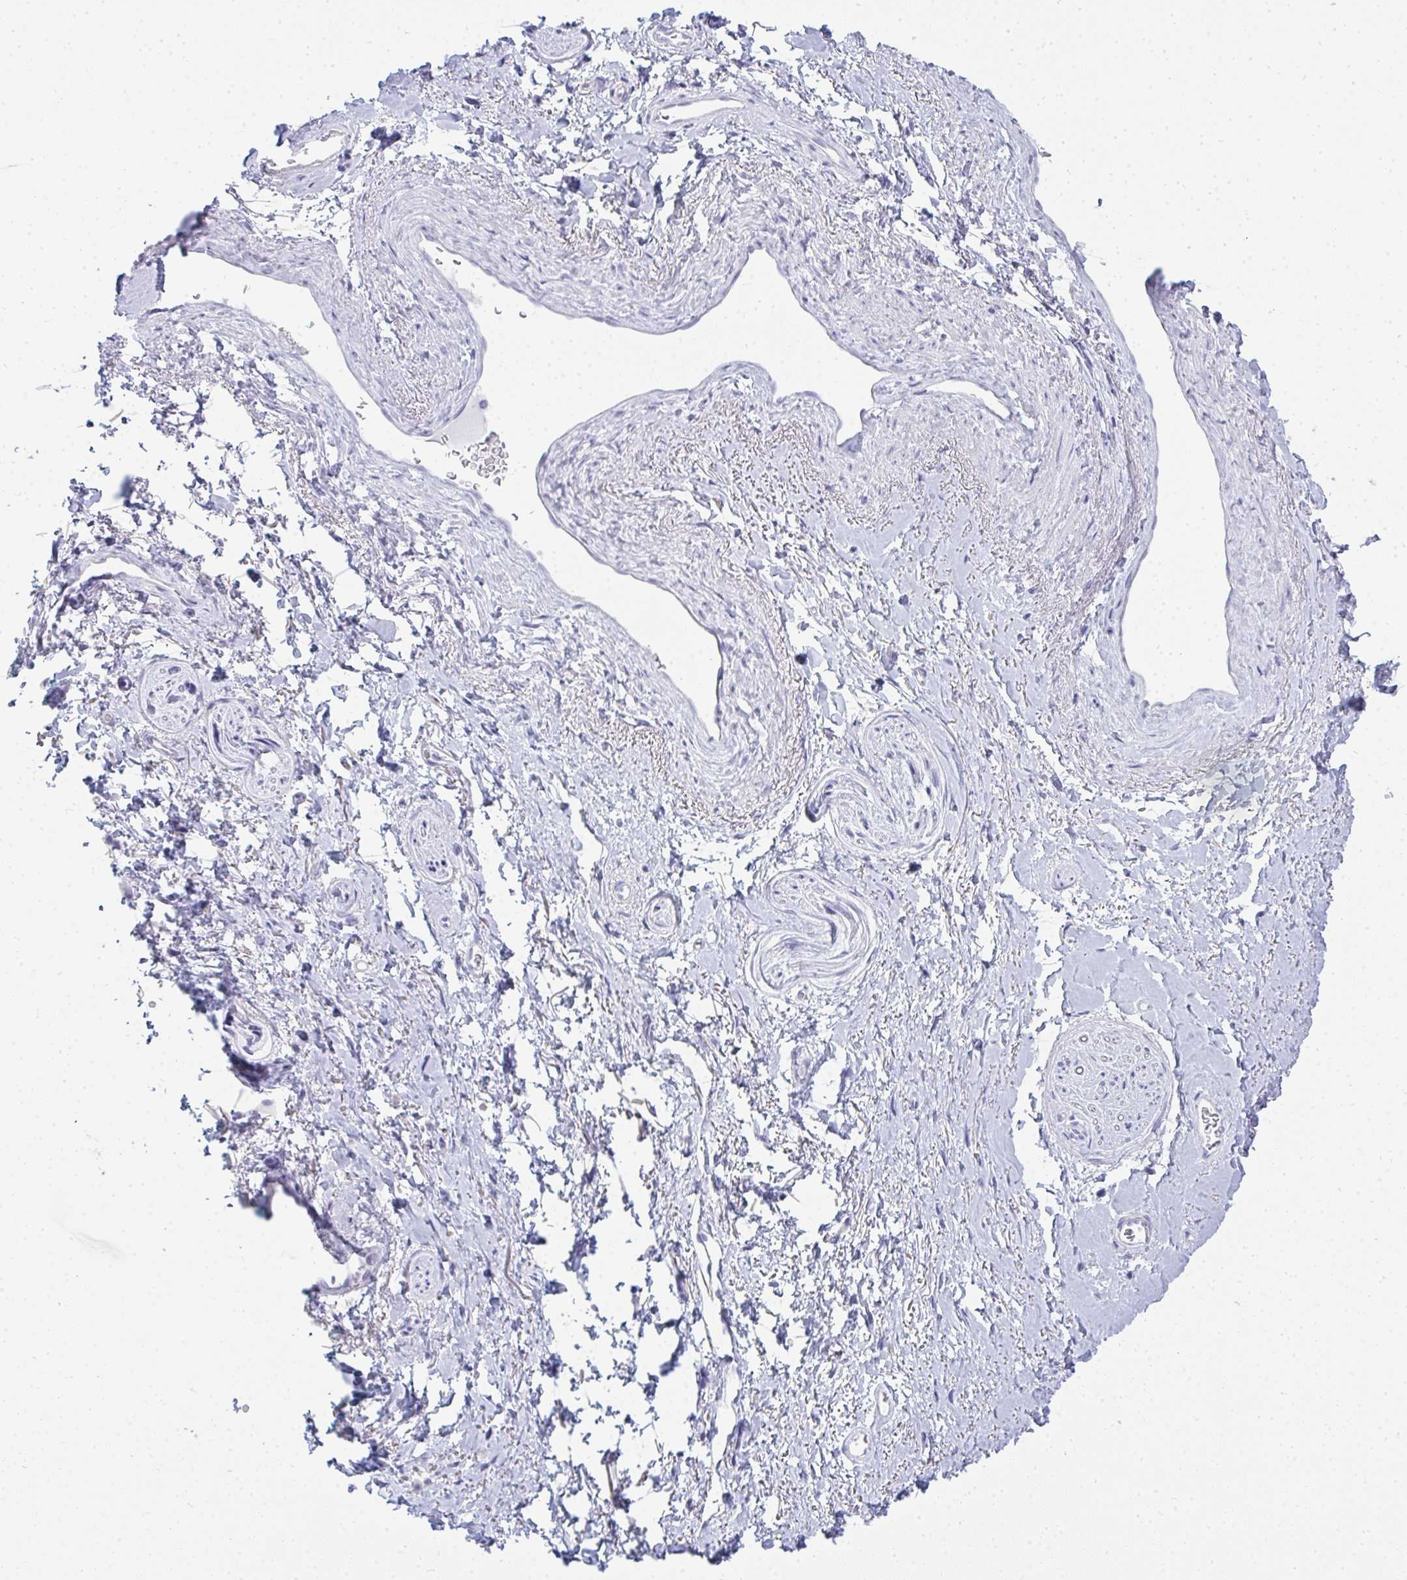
{"staining": {"intensity": "negative", "quantity": "none", "location": "none"}, "tissue": "adipose tissue", "cell_type": "Adipocytes", "image_type": "normal", "snomed": [{"axis": "morphology", "description": "Normal tissue, NOS"}, {"axis": "topography", "description": "Vulva"}, {"axis": "topography", "description": "Peripheral nerve tissue"}], "caption": "Immunohistochemistry micrograph of benign adipose tissue: adipose tissue stained with DAB (3,3'-diaminobenzidine) shows no significant protein staining in adipocytes.", "gene": "GSDMB", "patient": {"sex": "female", "age": 66}}